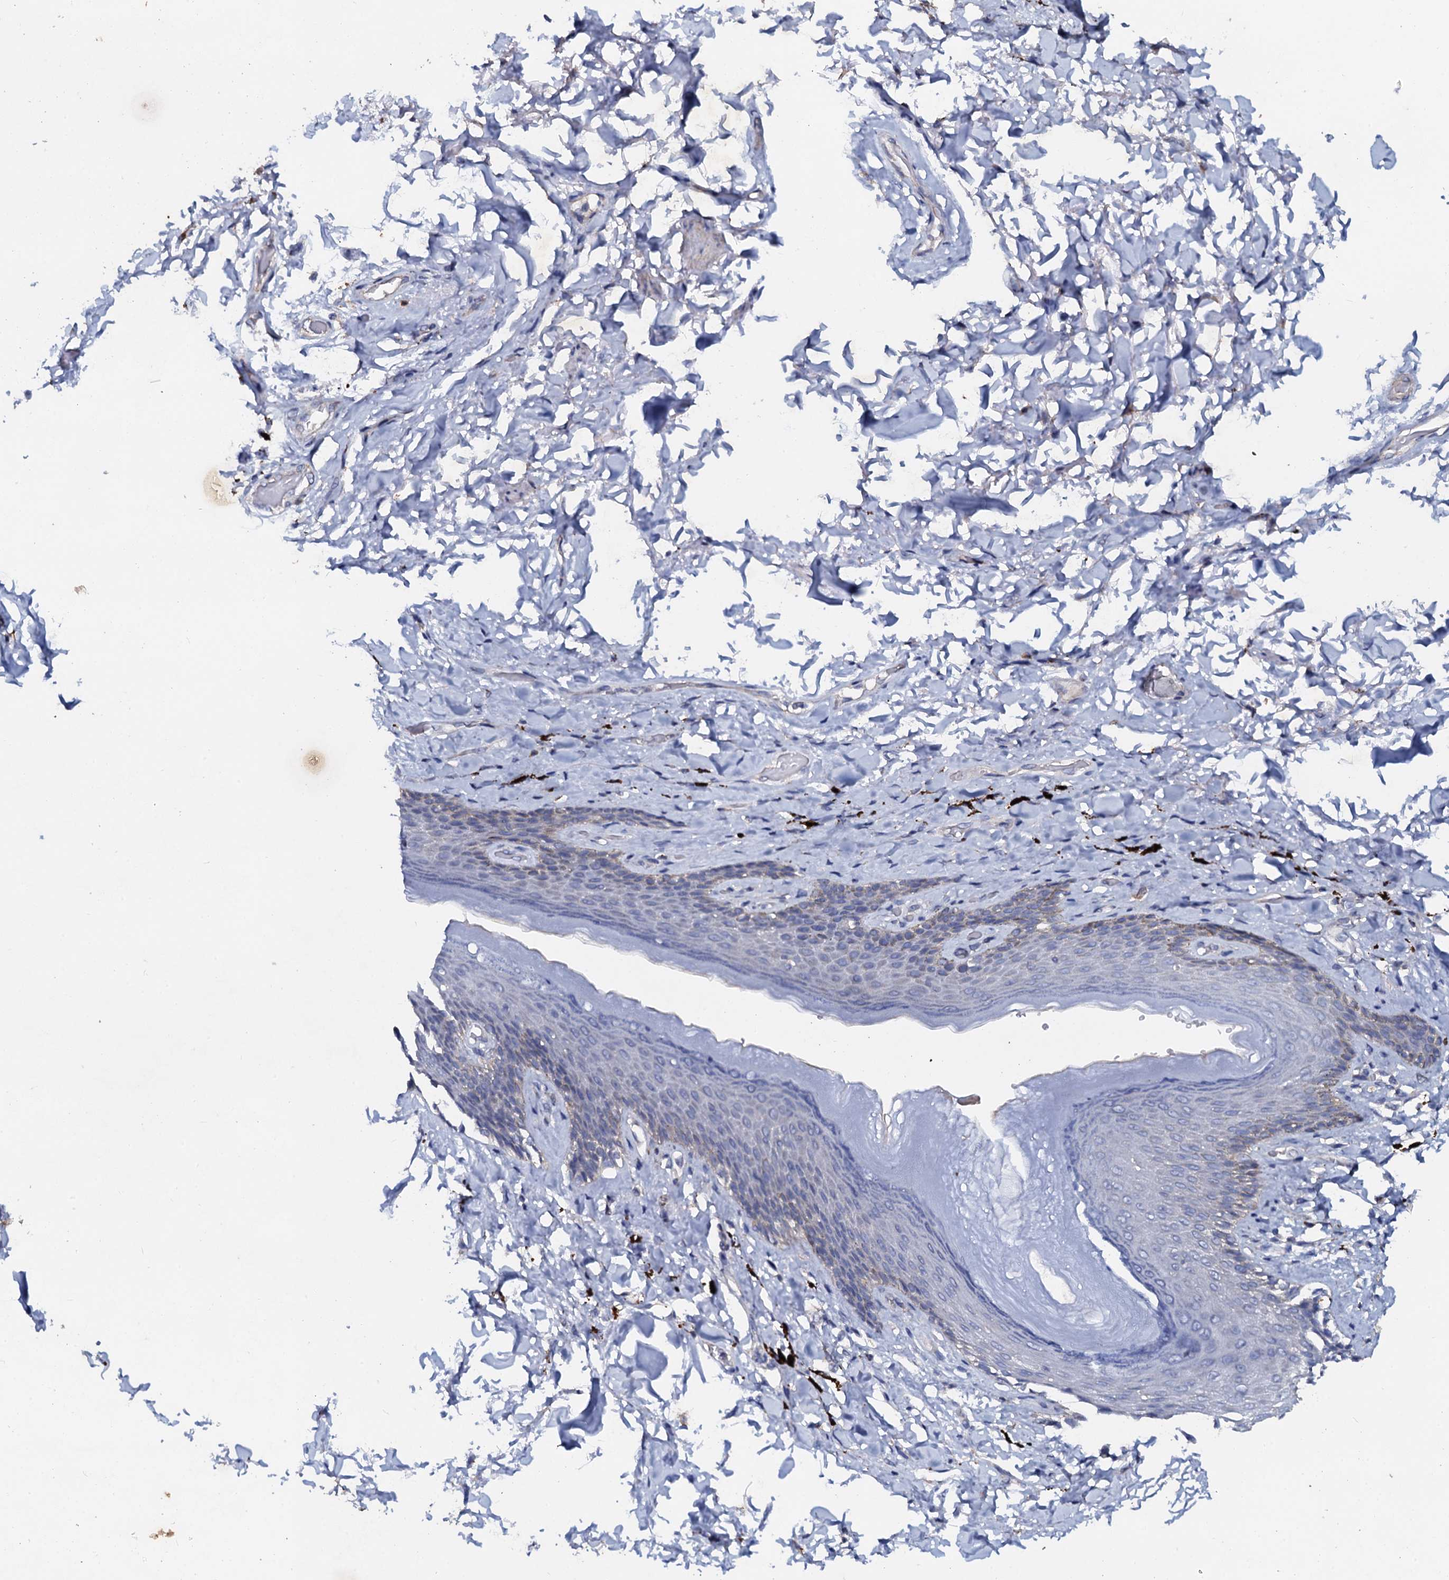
{"staining": {"intensity": "weak", "quantity": "<25%", "location": "cytoplasmic/membranous"}, "tissue": "skin", "cell_type": "Epidermal cells", "image_type": "normal", "snomed": [{"axis": "morphology", "description": "Normal tissue, NOS"}, {"axis": "topography", "description": "Anal"}], "caption": "A photomicrograph of skin stained for a protein displays no brown staining in epidermal cells. (DAB immunohistochemistry visualized using brightfield microscopy, high magnification).", "gene": "SLC37A4", "patient": {"sex": "female", "age": 78}}